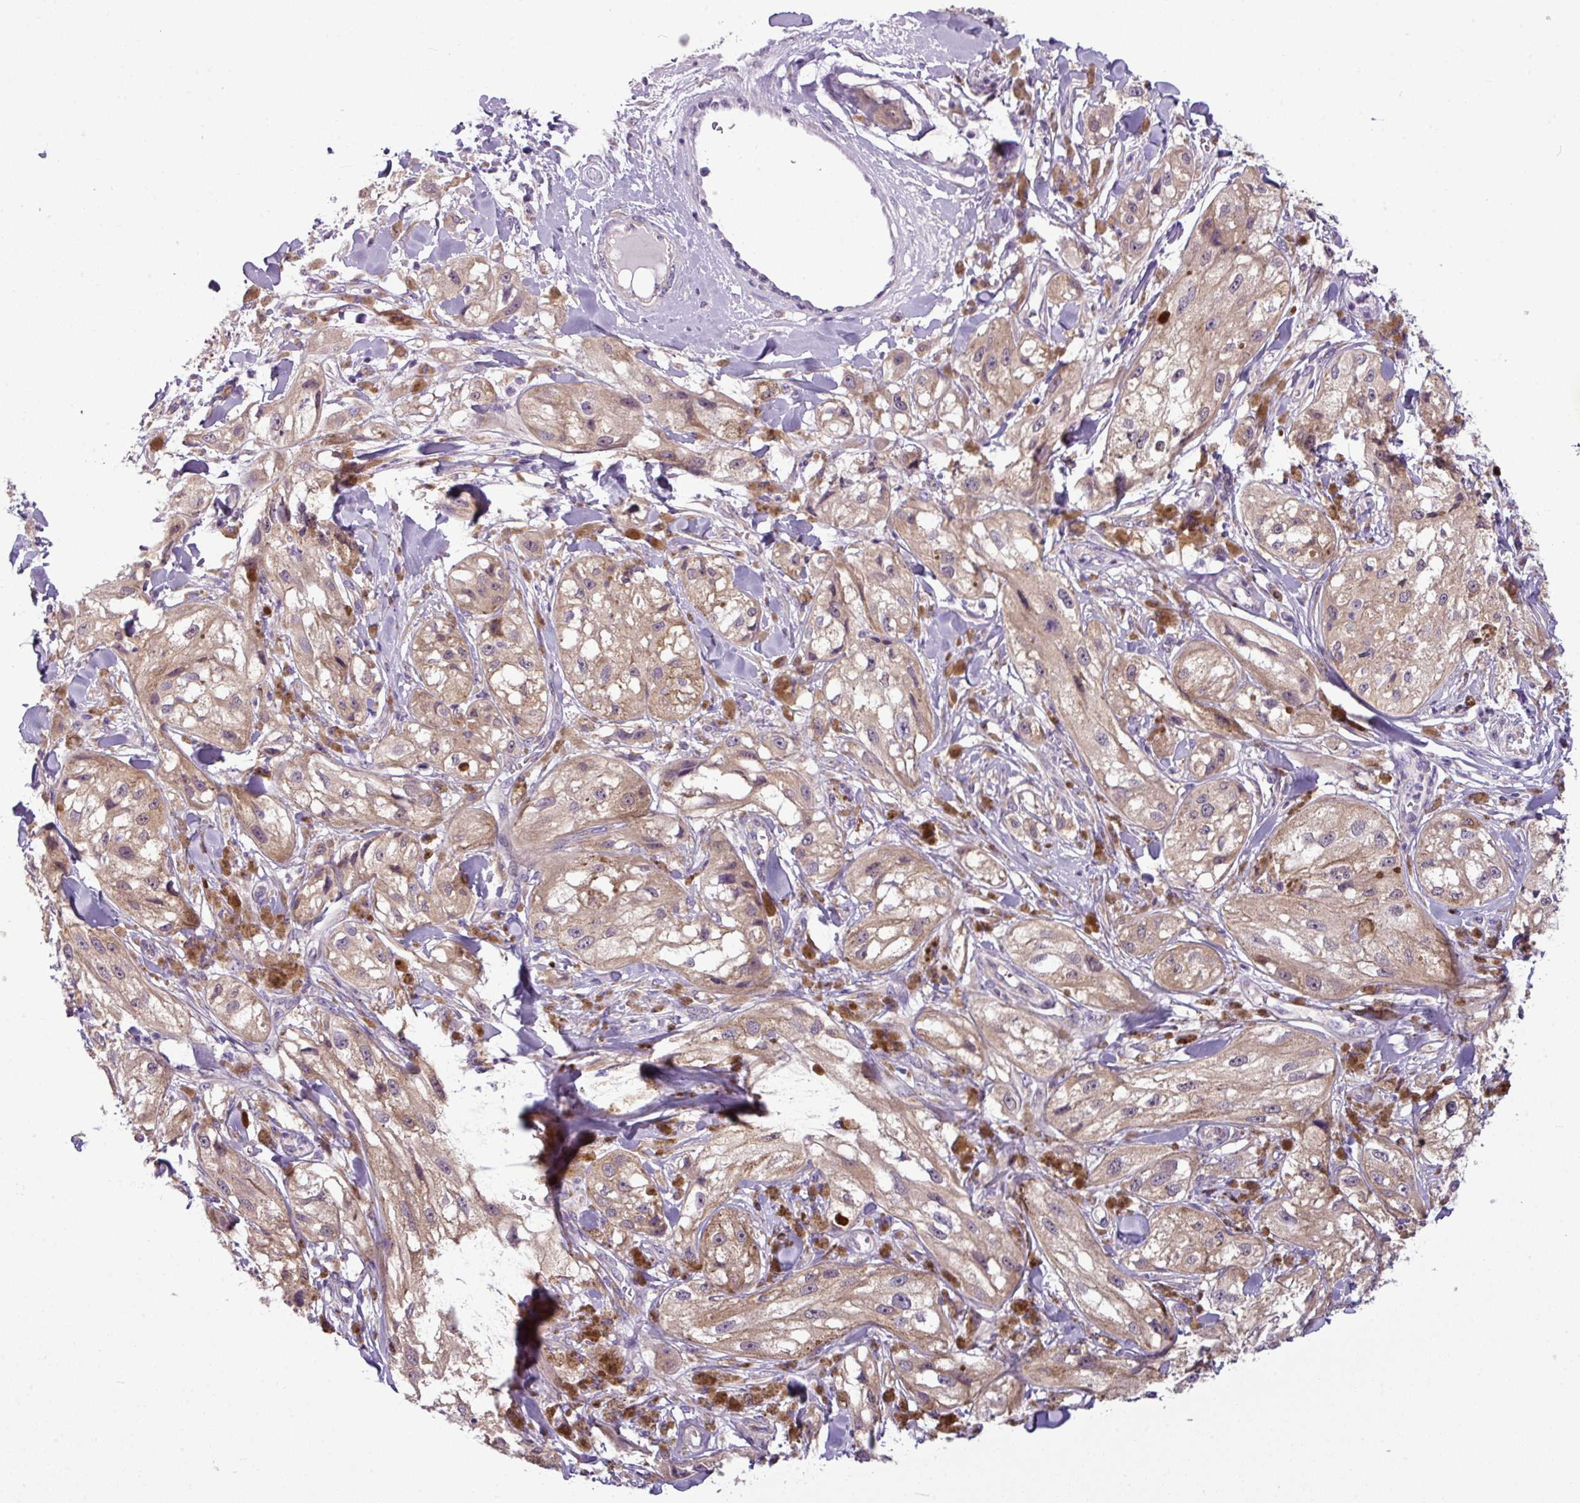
{"staining": {"intensity": "moderate", "quantity": ">75%", "location": "cytoplasmic/membranous"}, "tissue": "melanoma", "cell_type": "Tumor cells", "image_type": "cancer", "snomed": [{"axis": "morphology", "description": "Malignant melanoma, NOS"}, {"axis": "topography", "description": "Skin"}], "caption": "Protein staining demonstrates moderate cytoplasmic/membranous expression in approximately >75% of tumor cells in malignant melanoma.", "gene": "TOR1AIP2", "patient": {"sex": "male", "age": 88}}